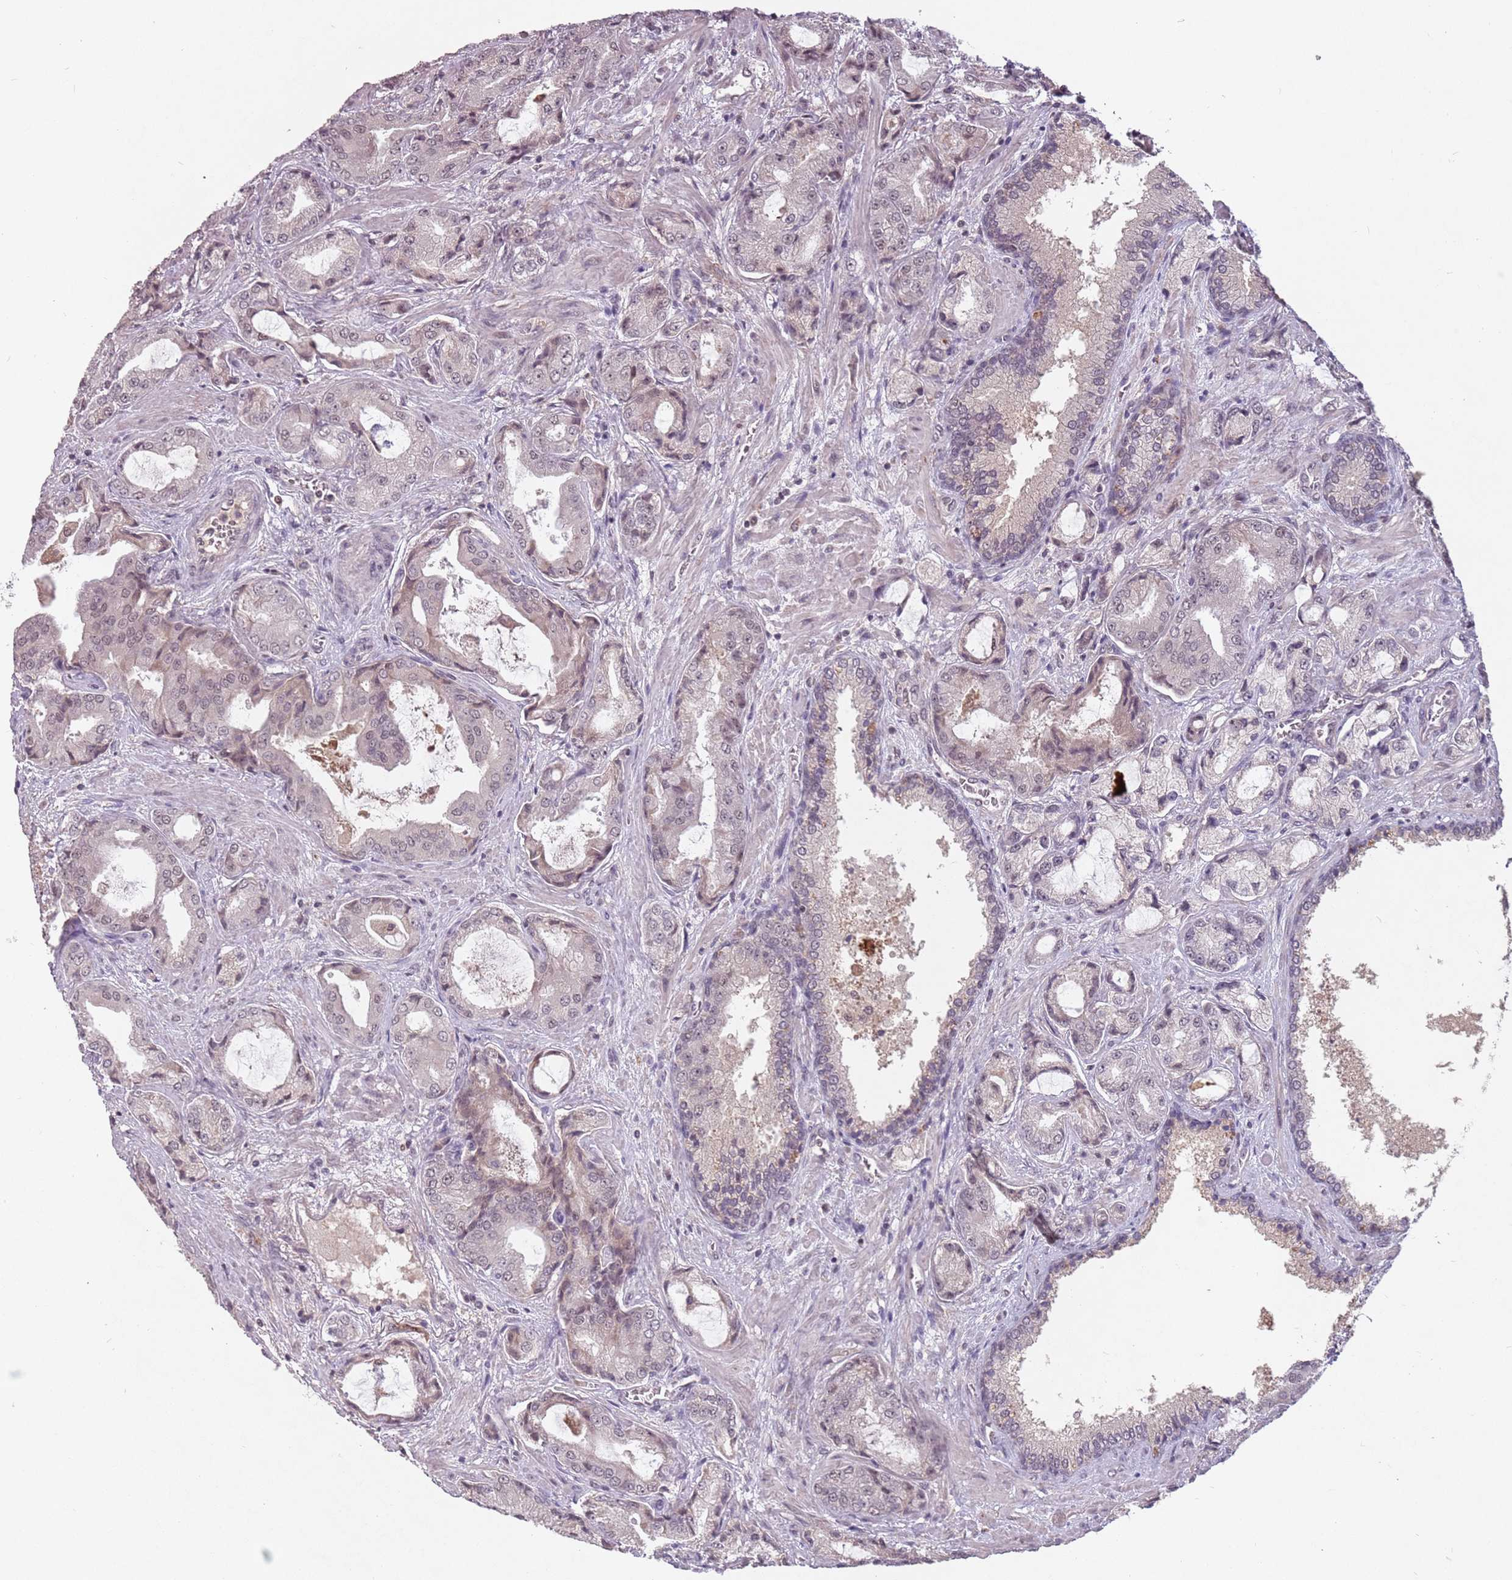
{"staining": {"intensity": "negative", "quantity": "none", "location": "none"}, "tissue": "prostate cancer", "cell_type": "Tumor cells", "image_type": "cancer", "snomed": [{"axis": "morphology", "description": "Adenocarcinoma, High grade"}, {"axis": "topography", "description": "Prostate"}], "caption": "The IHC image has no significant staining in tumor cells of prostate high-grade adenocarcinoma tissue.", "gene": "NCBP1", "patient": {"sex": "male", "age": 68}}